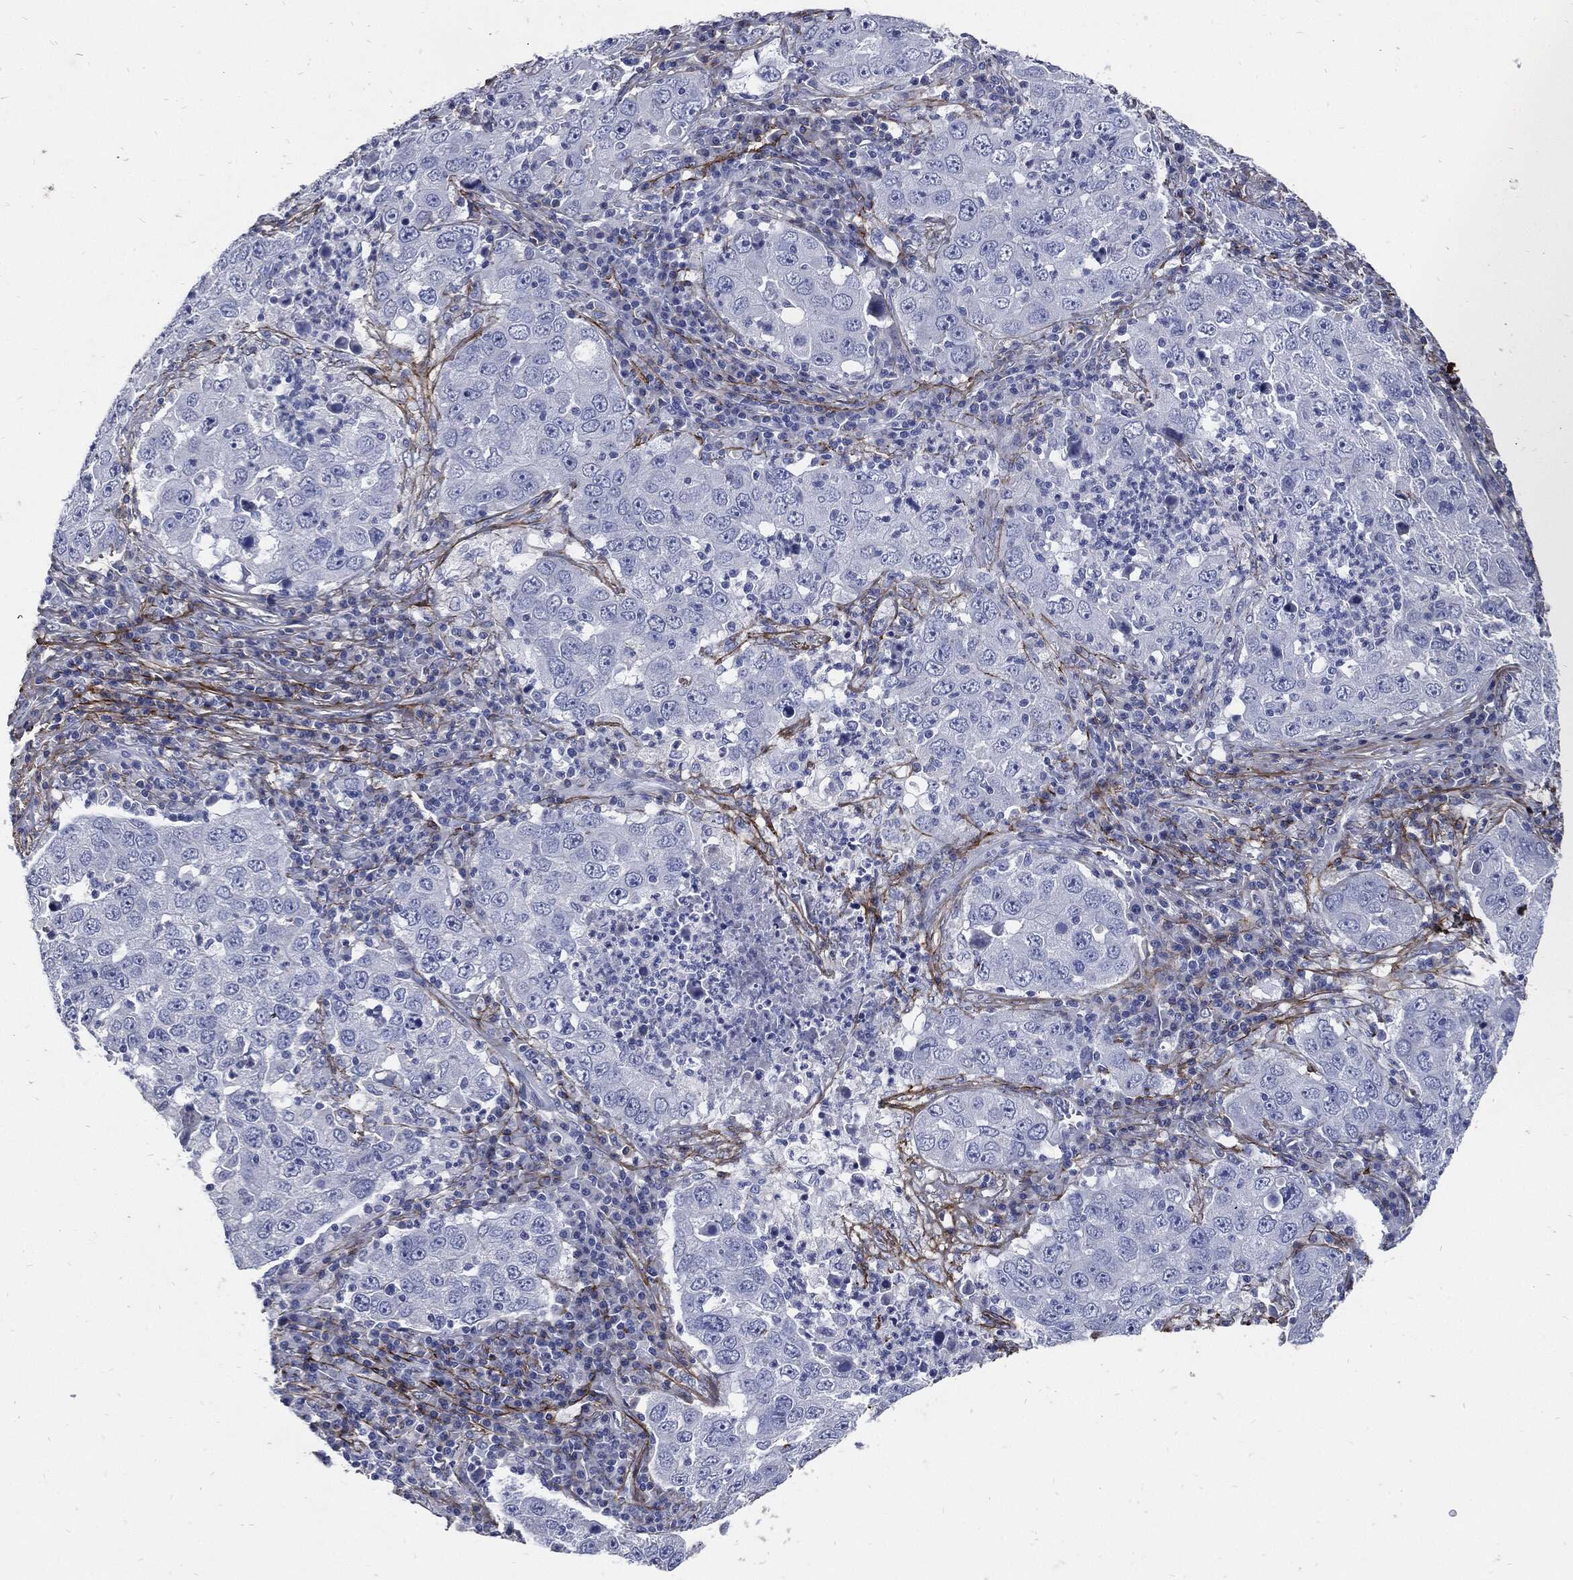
{"staining": {"intensity": "negative", "quantity": "none", "location": "none"}, "tissue": "lung cancer", "cell_type": "Tumor cells", "image_type": "cancer", "snomed": [{"axis": "morphology", "description": "Adenocarcinoma, NOS"}, {"axis": "topography", "description": "Lung"}], "caption": "A high-resolution photomicrograph shows immunohistochemistry (IHC) staining of lung cancer (adenocarcinoma), which exhibits no significant positivity in tumor cells.", "gene": "FBN1", "patient": {"sex": "male", "age": 73}}